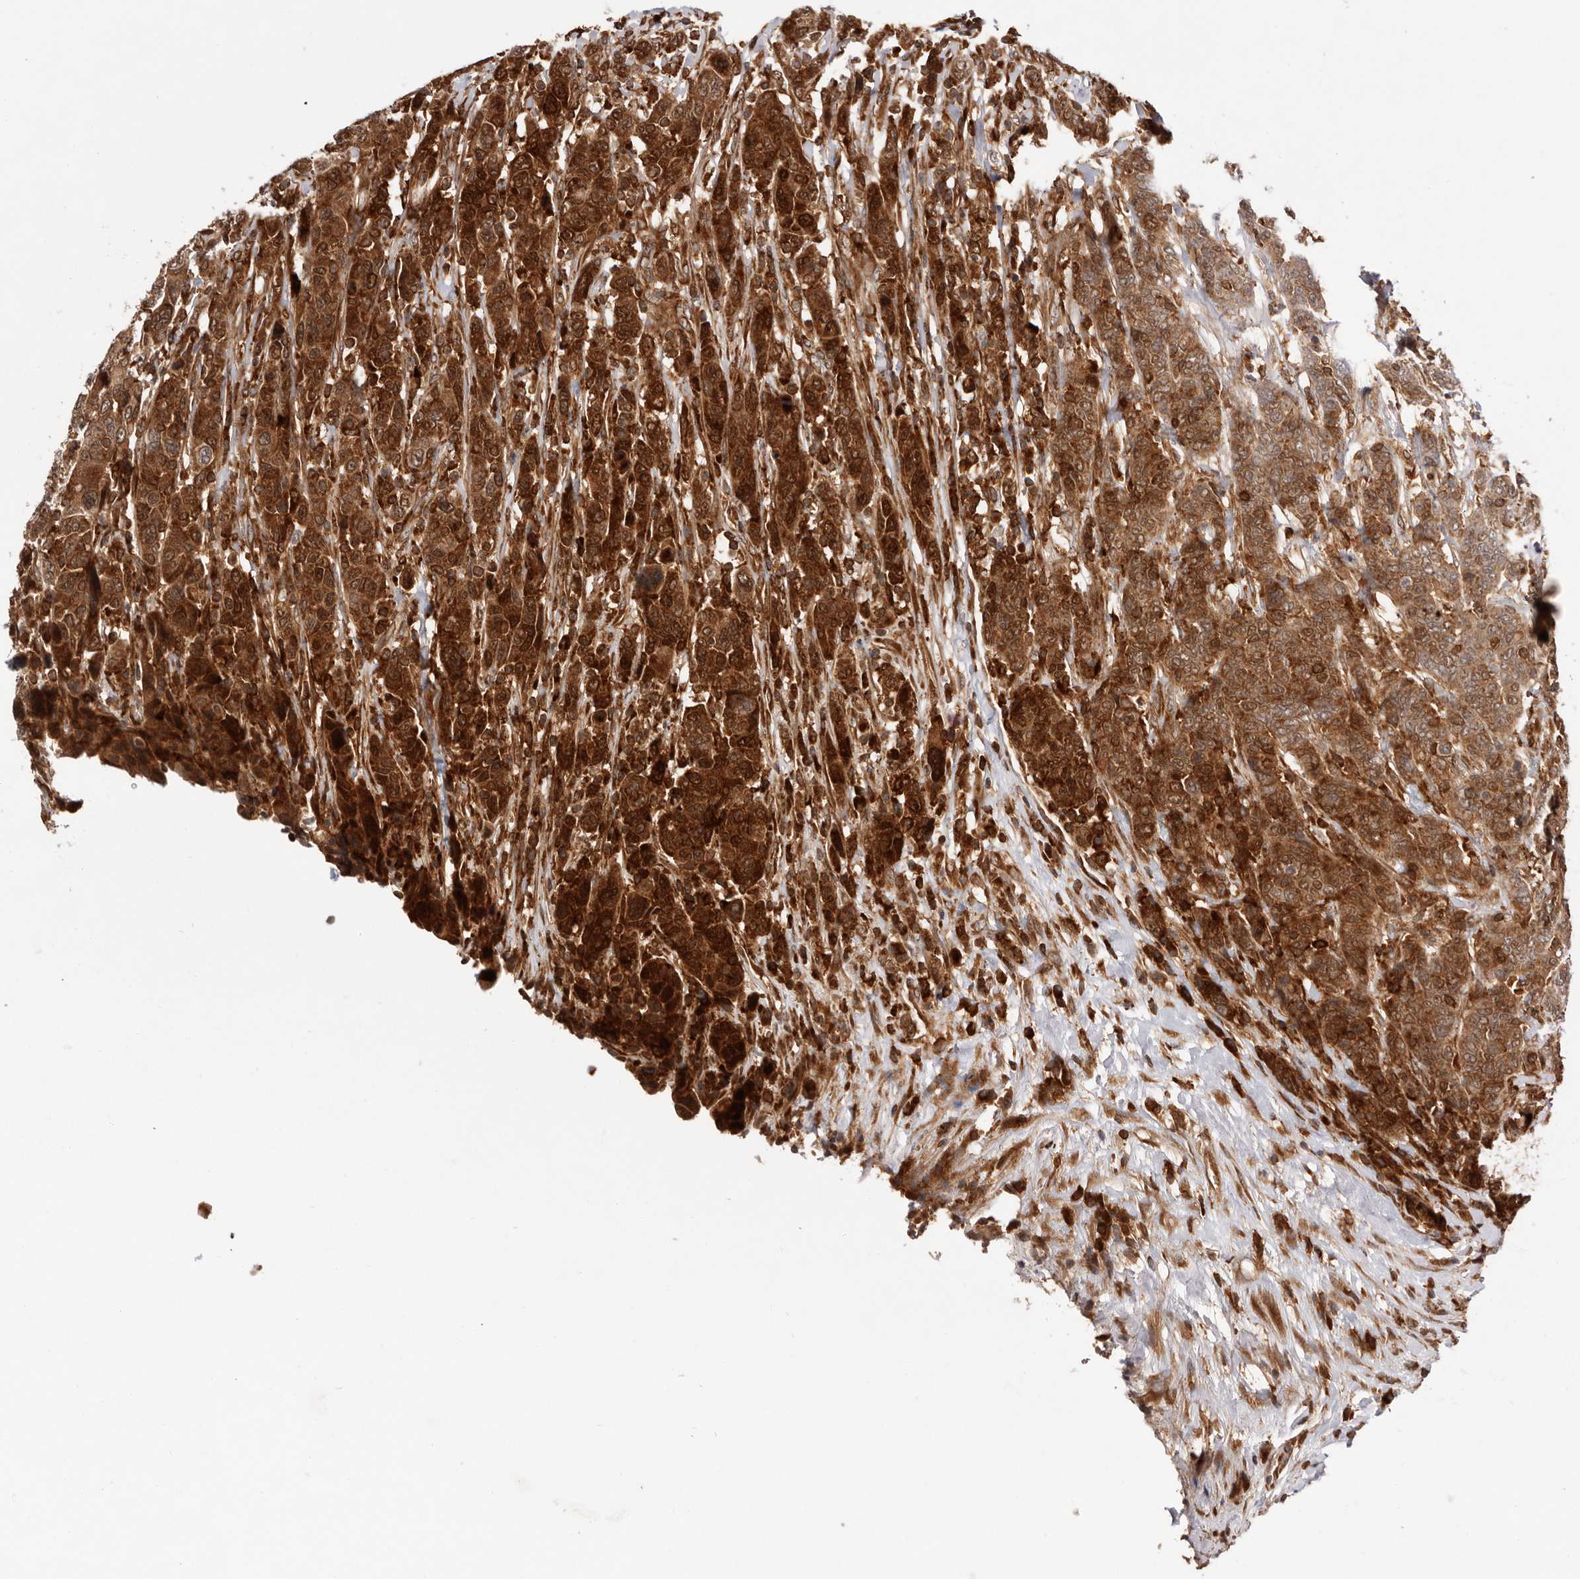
{"staining": {"intensity": "strong", "quantity": ">75%", "location": "cytoplasmic/membranous"}, "tissue": "breast cancer", "cell_type": "Tumor cells", "image_type": "cancer", "snomed": [{"axis": "morphology", "description": "Duct carcinoma"}, {"axis": "topography", "description": "Breast"}], "caption": "Human breast cancer (infiltrating ductal carcinoma) stained with a brown dye exhibits strong cytoplasmic/membranous positive positivity in about >75% of tumor cells.", "gene": "RNF213", "patient": {"sex": "female", "age": 37}}